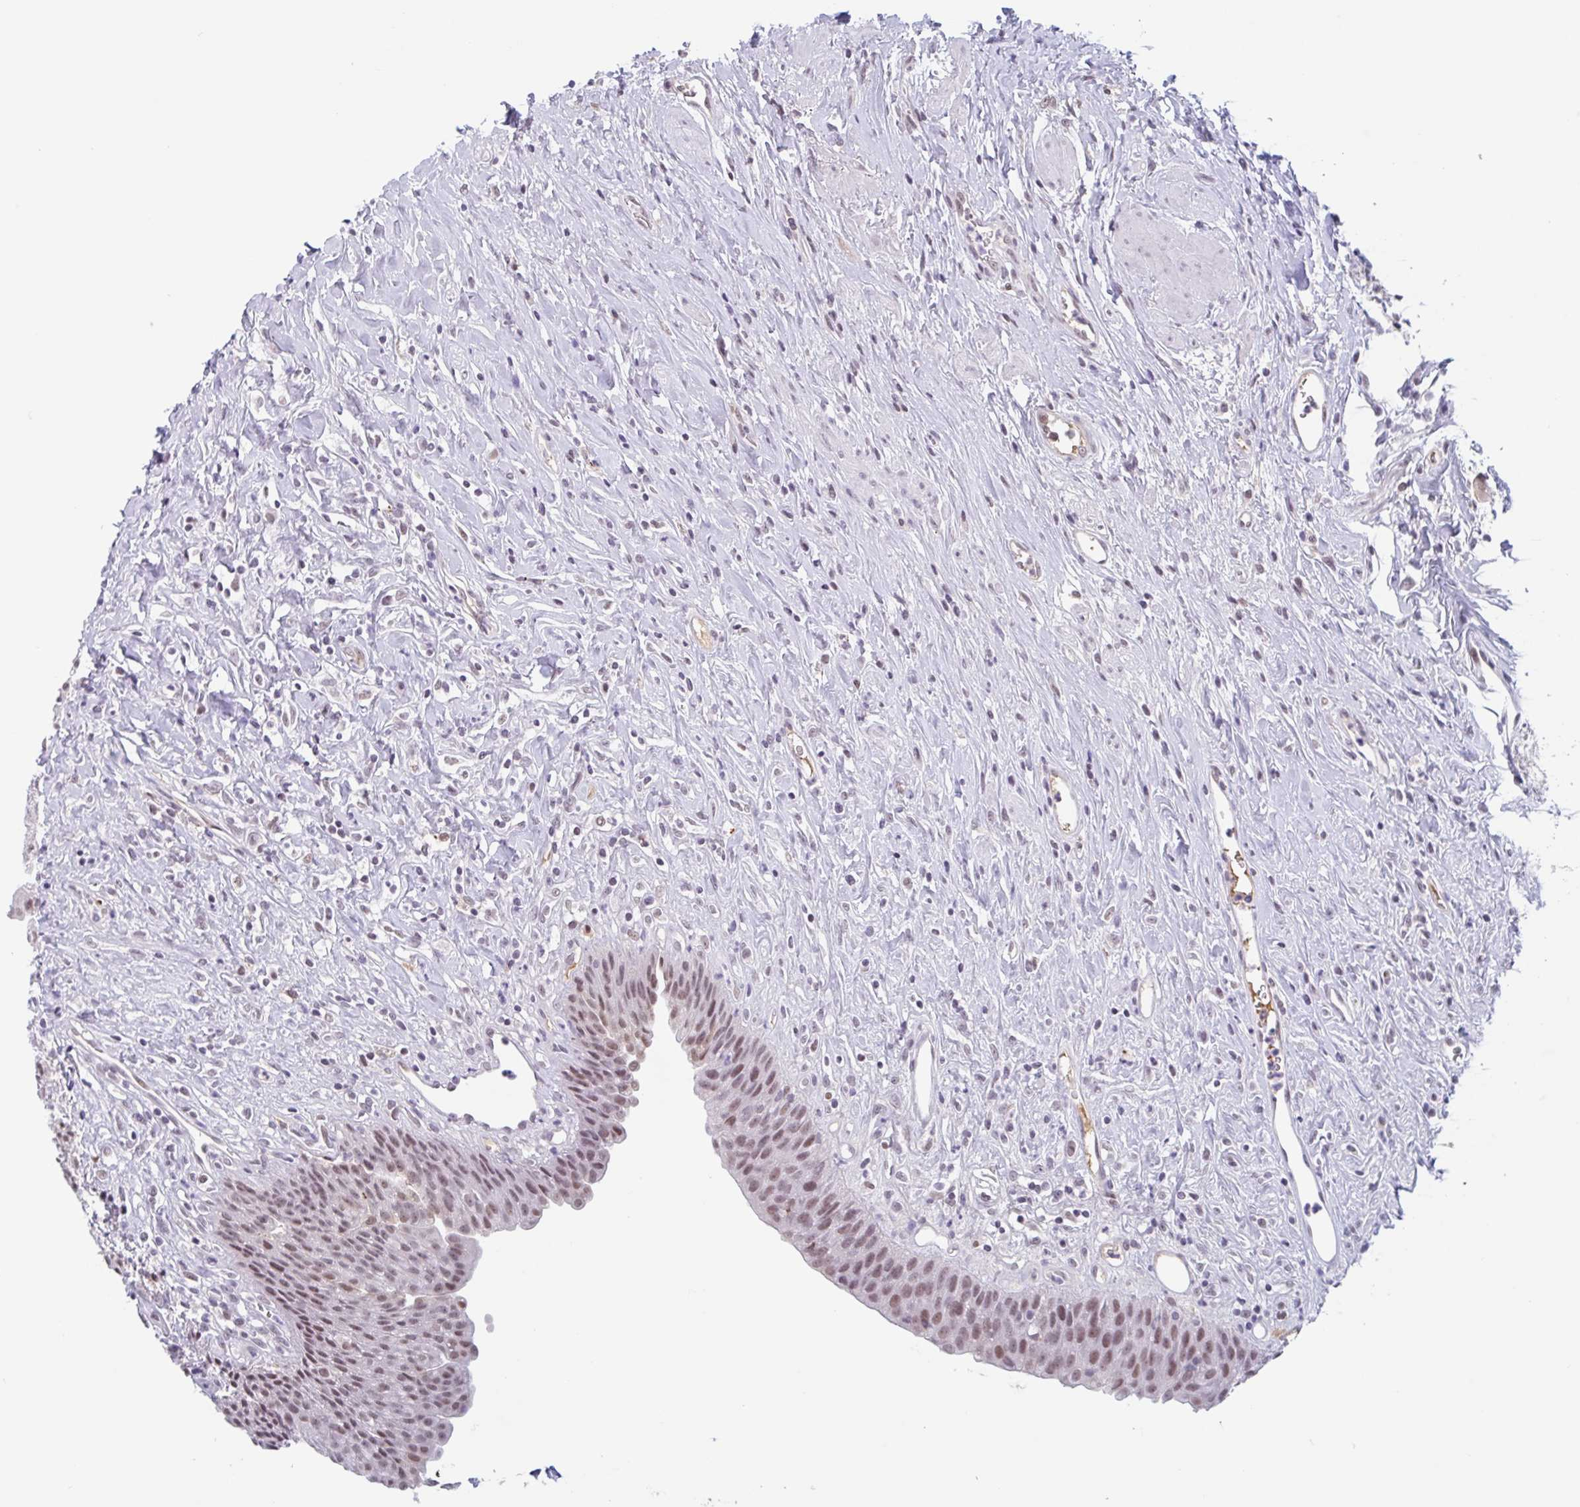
{"staining": {"intensity": "moderate", "quantity": ">75%", "location": "nuclear"}, "tissue": "urinary bladder", "cell_type": "Urothelial cells", "image_type": "normal", "snomed": [{"axis": "morphology", "description": "Normal tissue, NOS"}, {"axis": "topography", "description": "Urinary bladder"}], "caption": "Moderate nuclear positivity for a protein is appreciated in approximately >75% of urothelial cells of benign urinary bladder using immunohistochemistry (IHC).", "gene": "PLG", "patient": {"sex": "female", "age": 56}}